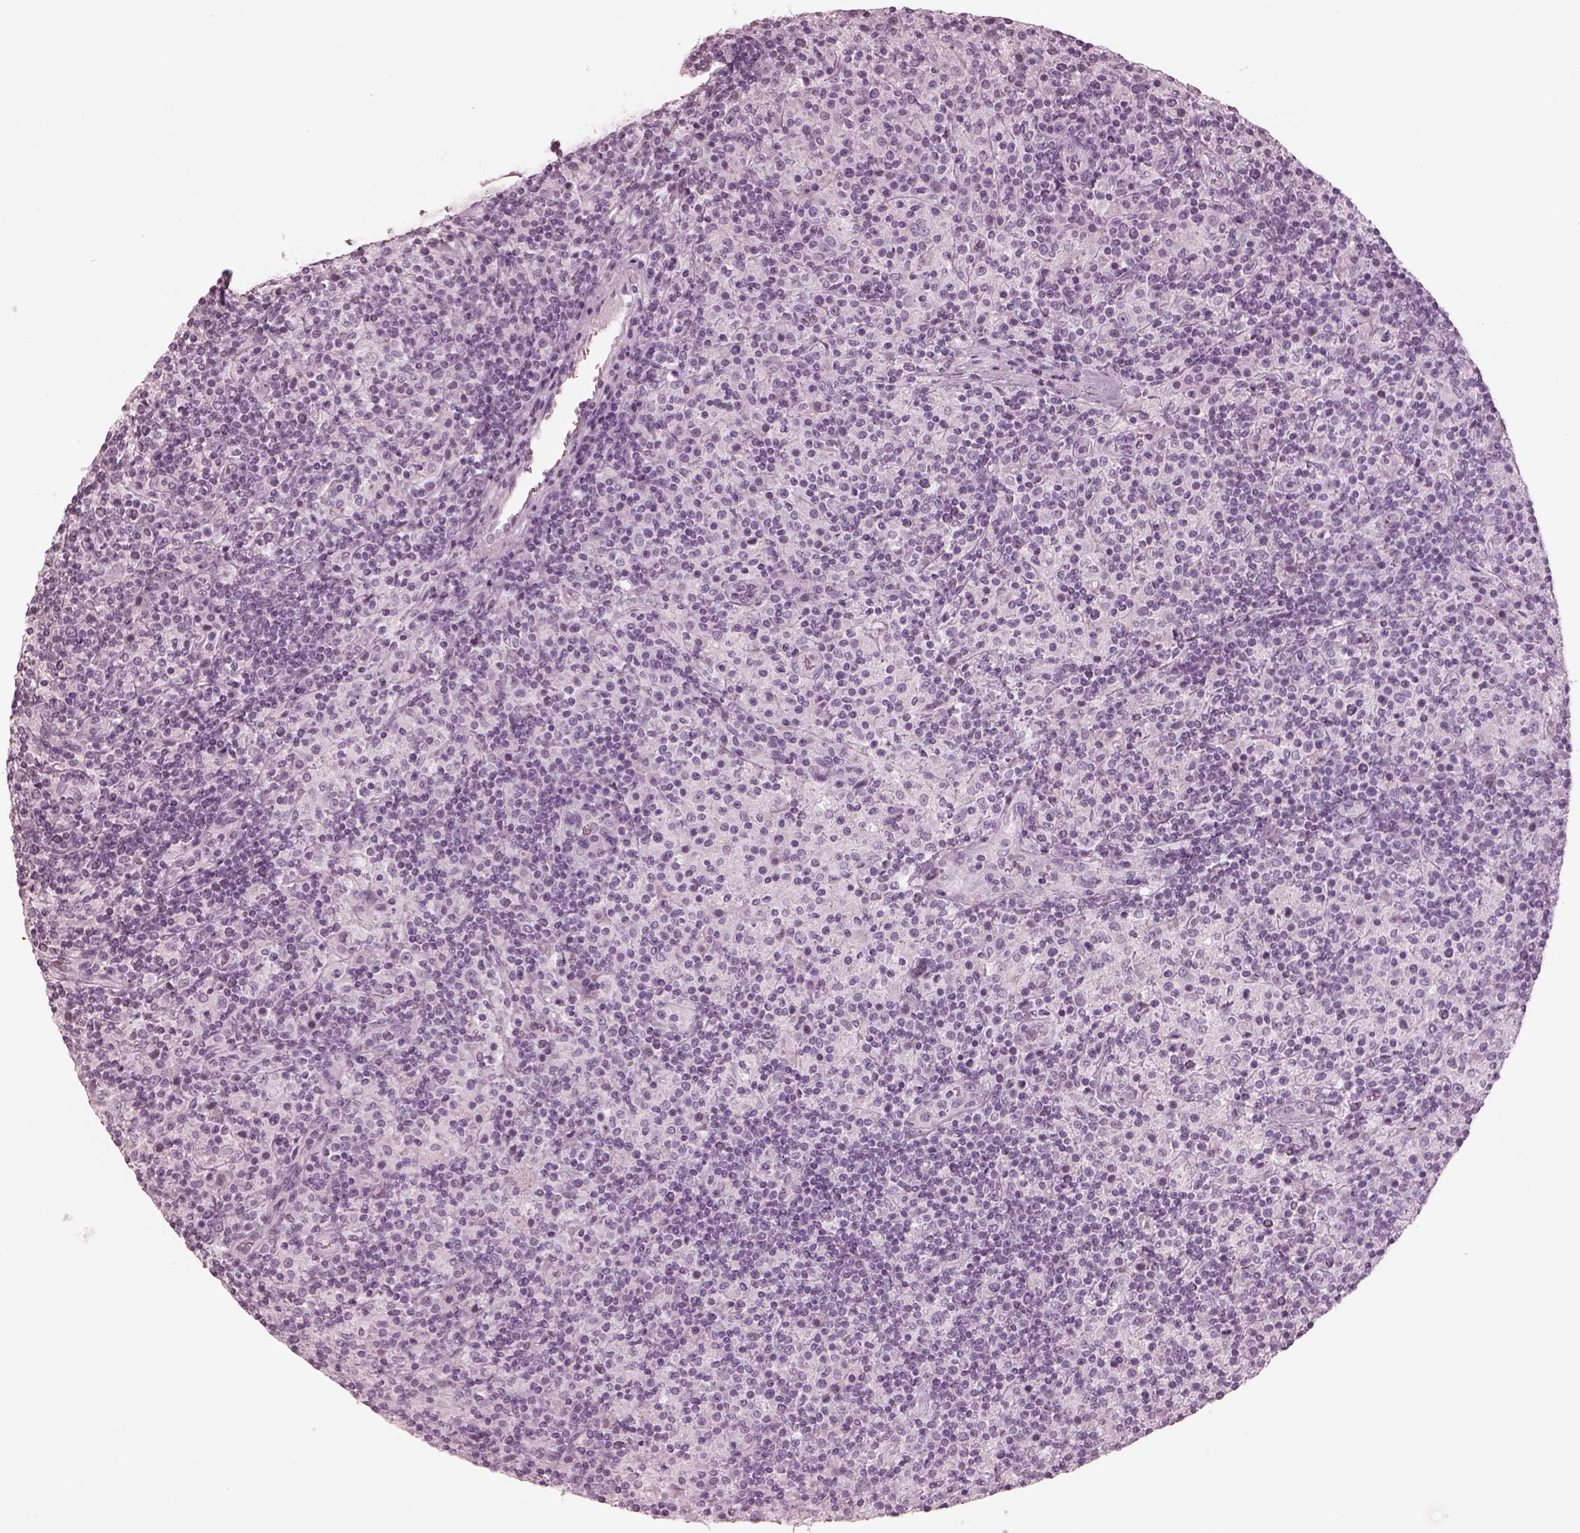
{"staining": {"intensity": "negative", "quantity": "none", "location": "none"}, "tissue": "lymphoma", "cell_type": "Tumor cells", "image_type": "cancer", "snomed": [{"axis": "morphology", "description": "Hodgkin's disease, NOS"}, {"axis": "topography", "description": "Lymph node"}], "caption": "High magnification brightfield microscopy of Hodgkin's disease stained with DAB (3,3'-diaminobenzidine) (brown) and counterstained with hematoxylin (blue): tumor cells show no significant staining. Nuclei are stained in blue.", "gene": "OPN4", "patient": {"sex": "male", "age": 70}}